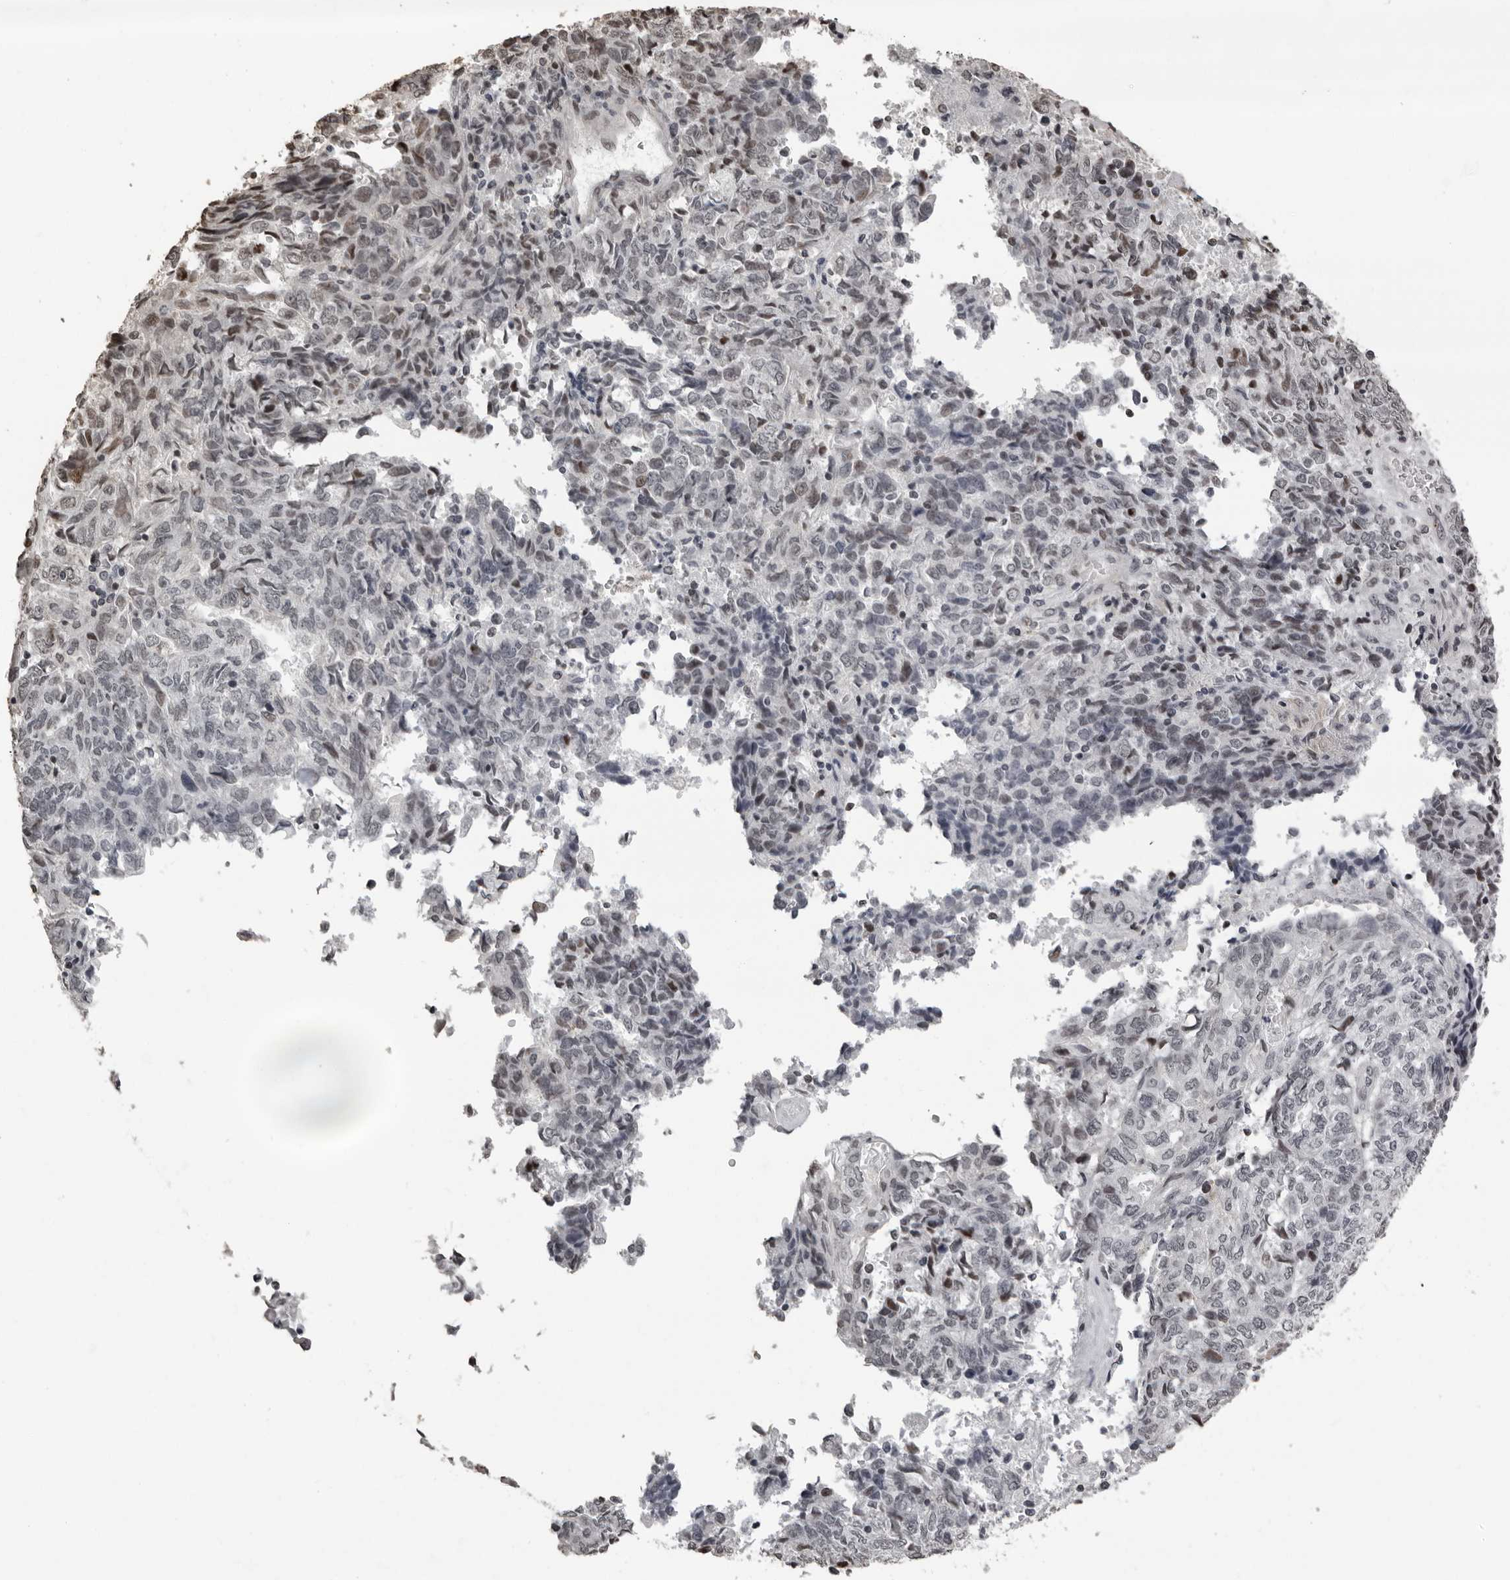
{"staining": {"intensity": "weak", "quantity": "<25%", "location": "nuclear"}, "tissue": "endometrial cancer", "cell_type": "Tumor cells", "image_type": "cancer", "snomed": [{"axis": "morphology", "description": "Adenocarcinoma, NOS"}, {"axis": "topography", "description": "Endometrium"}], "caption": "Immunohistochemistry of endometrial cancer (adenocarcinoma) demonstrates no expression in tumor cells. Brightfield microscopy of immunohistochemistry stained with DAB (brown) and hematoxylin (blue), captured at high magnification.", "gene": "ORC1", "patient": {"sex": "female", "age": 80}}